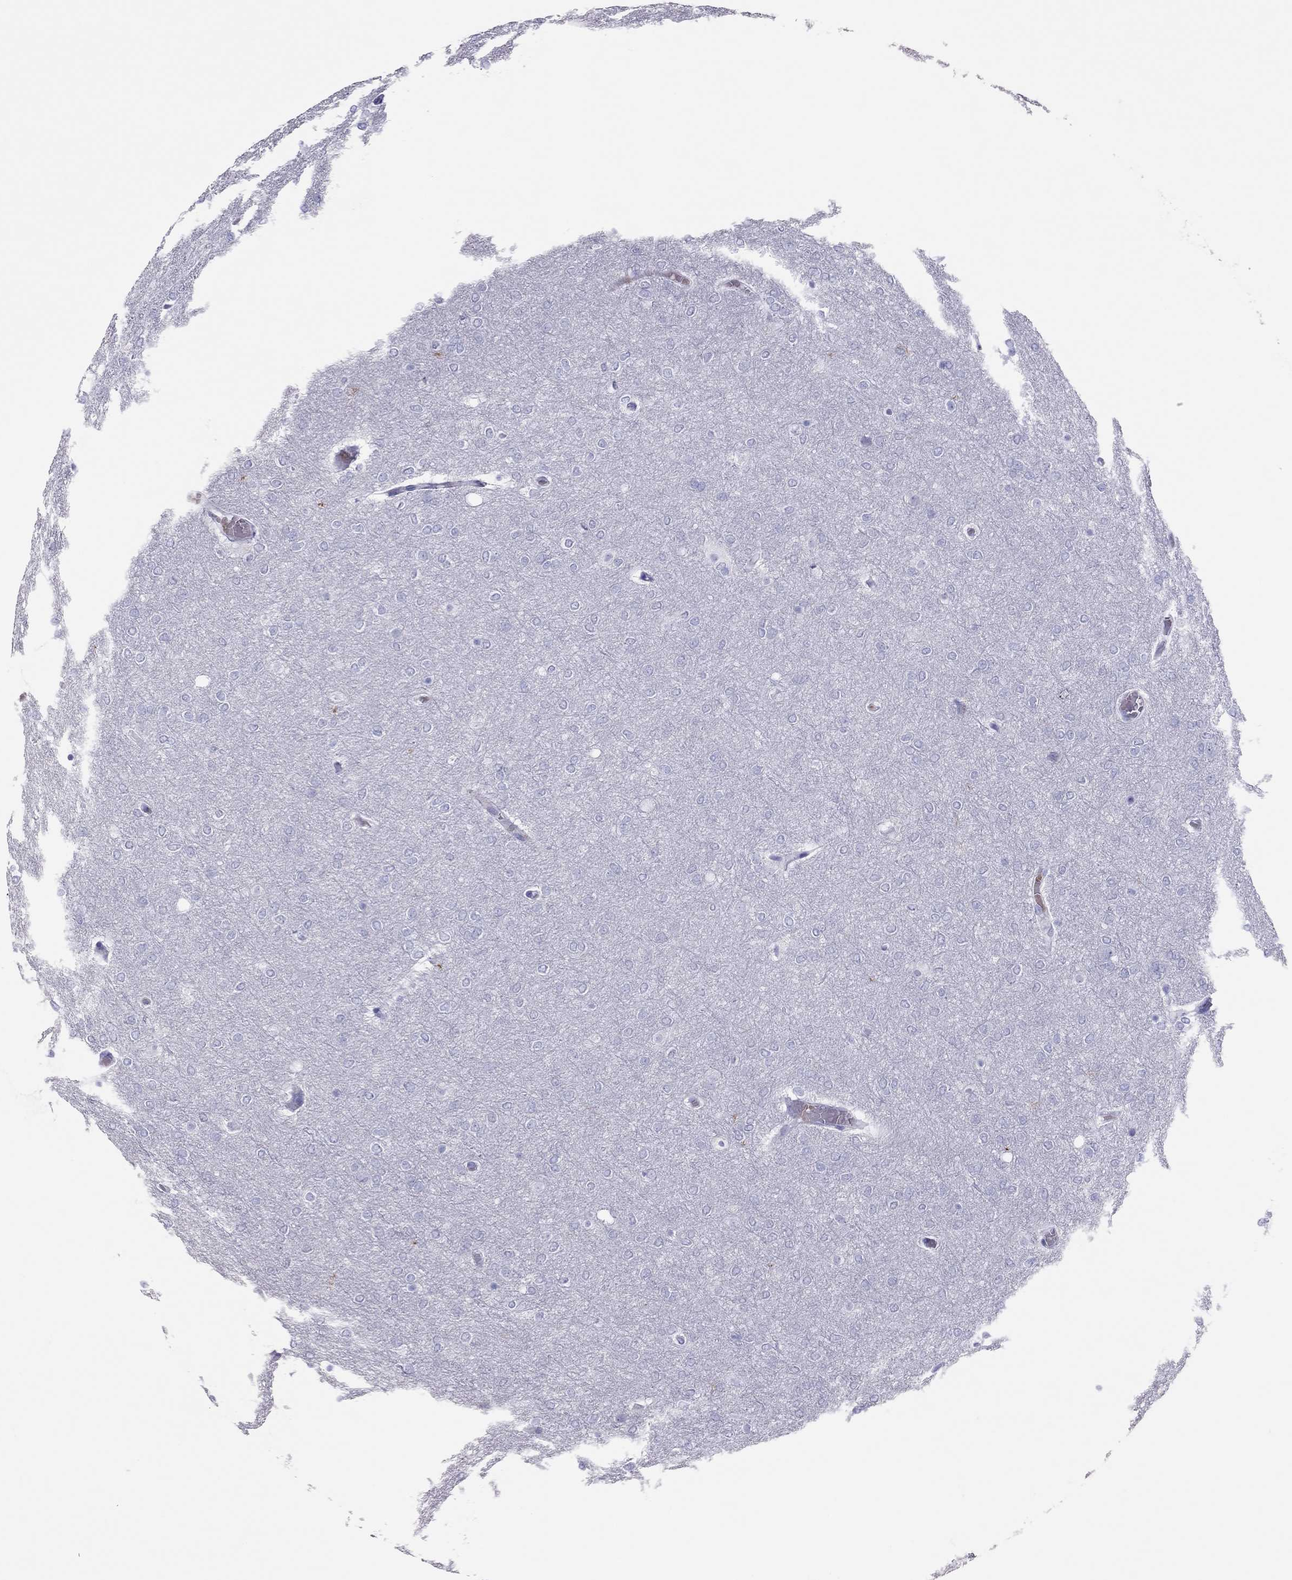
{"staining": {"intensity": "negative", "quantity": "none", "location": "none"}, "tissue": "glioma", "cell_type": "Tumor cells", "image_type": "cancer", "snomed": [{"axis": "morphology", "description": "Glioma, malignant, High grade"}, {"axis": "topography", "description": "Brain"}], "caption": "High magnification brightfield microscopy of glioma stained with DAB (brown) and counterstained with hematoxylin (blue): tumor cells show no significant expression. Brightfield microscopy of IHC stained with DAB (brown) and hematoxylin (blue), captured at high magnification.", "gene": "TSHB", "patient": {"sex": "female", "age": 61}}